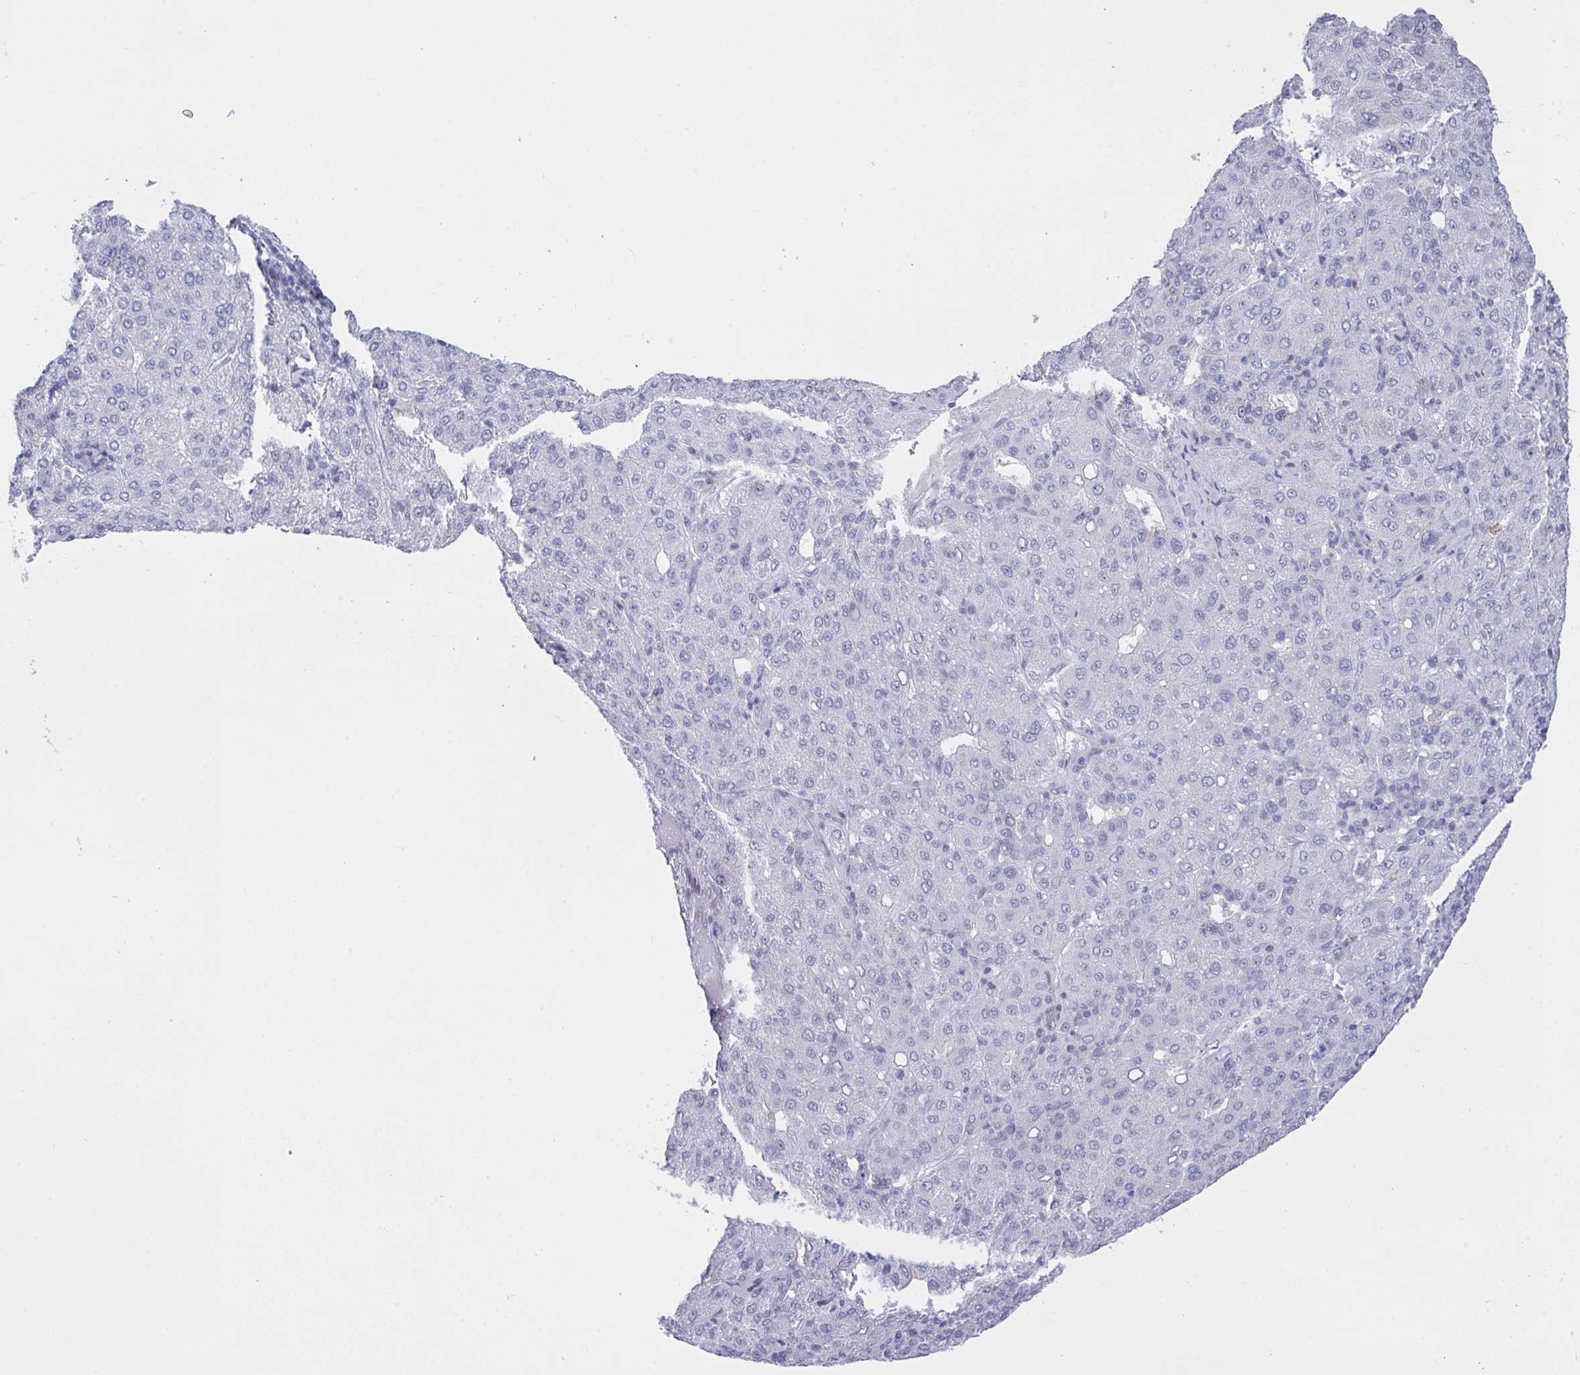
{"staining": {"intensity": "negative", "quantity": "none", "location": "none"}, "tissue": "liver cancer", "cell_type": "Tumor cells", "image_type": "cancer", "snomed": [{"axis": "morphology", "description": "Carcinoma, Hepatocellular, NOS"}, {"axis": "topography", "description": "Liver"}], "caption": "Immunohistochemistry (IHC) histopathology image of neoplastic tissue: liver cancer (hepatocellular carcinoma) stained with DAB (3,3'-diaminobenzidine) exhibits no significant protein positivity in tumor cells.", "gene": "FBXL22", "patient": {"sex": "male", "age": 65}}